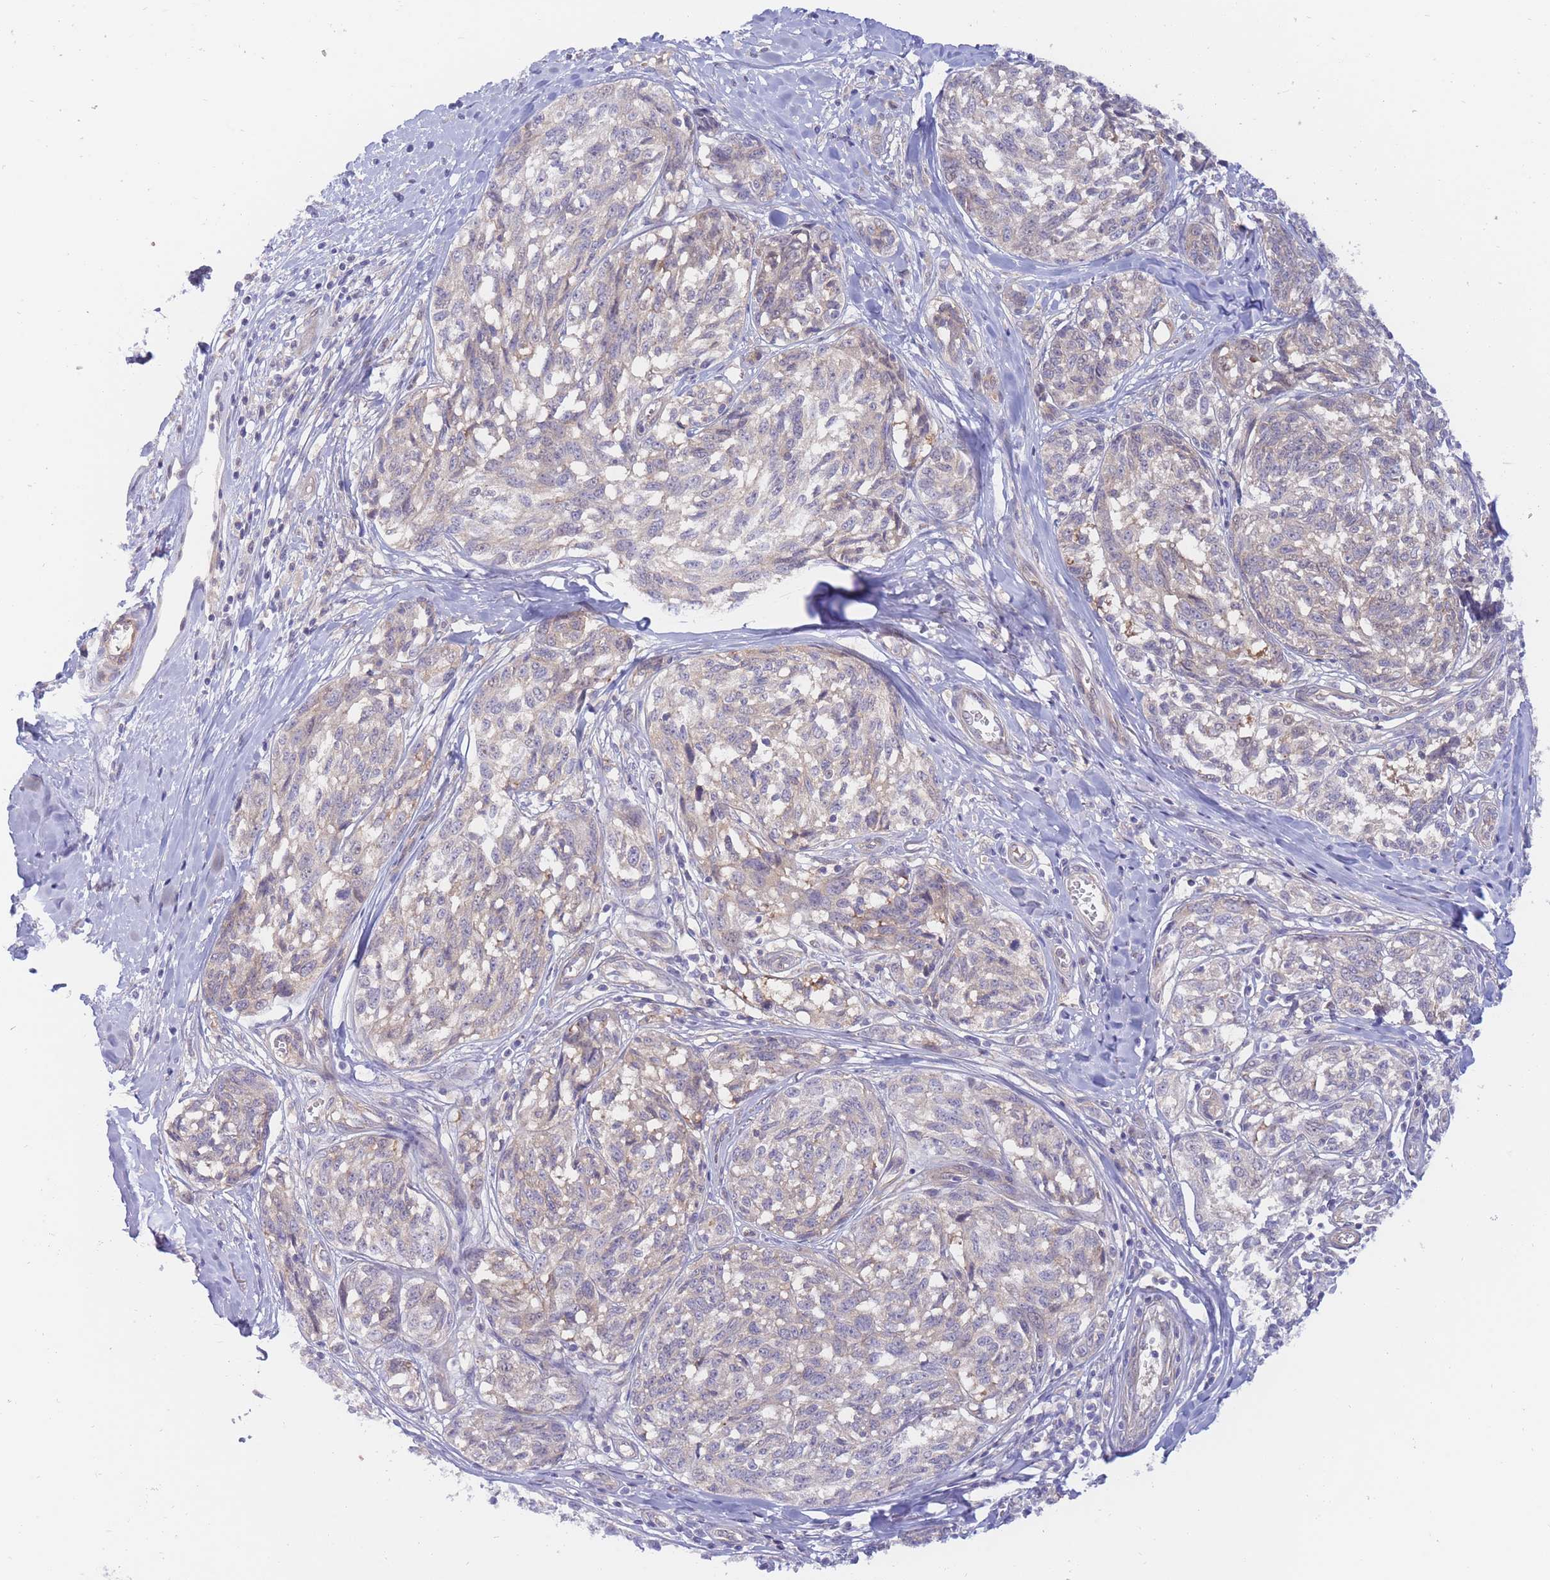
{"staining": {"intensity": "negative", "quantity": "none", "location": "none"}, "tissue": "melanoma", "cell_type": "Tumor cells", "image_type": "cancer", "snomed": [{"axis": "morphology", "description": "Normal tissue, NOS"}, {"axis": "morphology", "description": "Malignant melanoma, NOS"}, {"axis": "topography", "description": "Skin"}], "caption": "High power microscopy image of an immunohistochemistry histopathology image of malignant melanoma, revealing no significant expression in tumor cells.", "gene": "APOL4", "patient": {"sex": "female", "age": 64}}